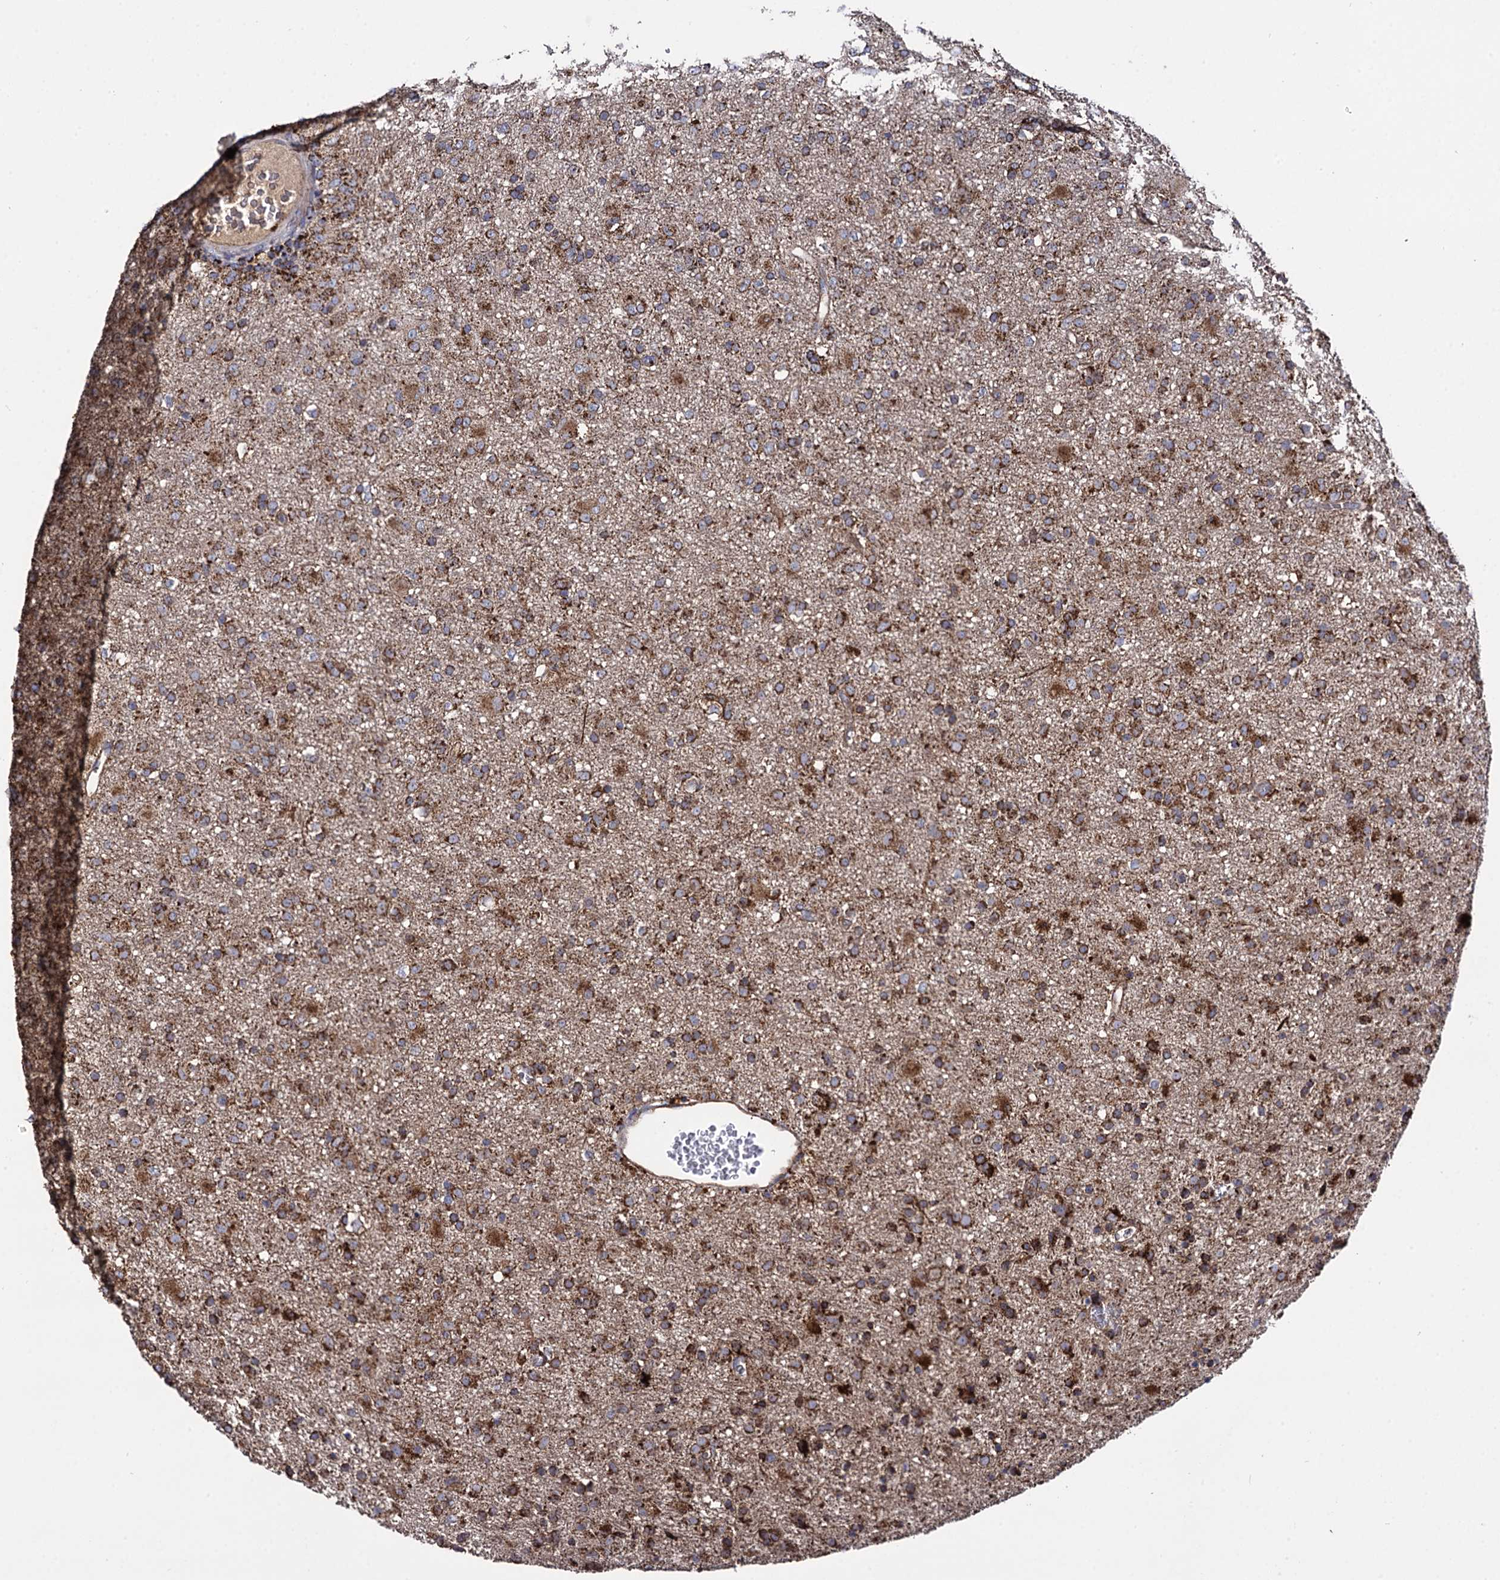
{"staining": {"intensity": "moderate", "quantity": ">75%", "location": "cytoplasmic/membranous"}, "tissue": "glioma", "cell_type": "Tumor cells", "image_type": "cancer", "snomed": [{"axis": "morphology", "description": "Glioma, malignant, Low grade"}, {"axis": "topography", "description": "Brain"}], "caption": "A histopathology image showing moderate cytoplasmic/membranous expression in about >75% of tumor cells in malignant glioma (low-grade), as visualized by brown immunohistochemical staining.", "gene": "IQCH", "patient": {"sex": "male", "age": 65}}